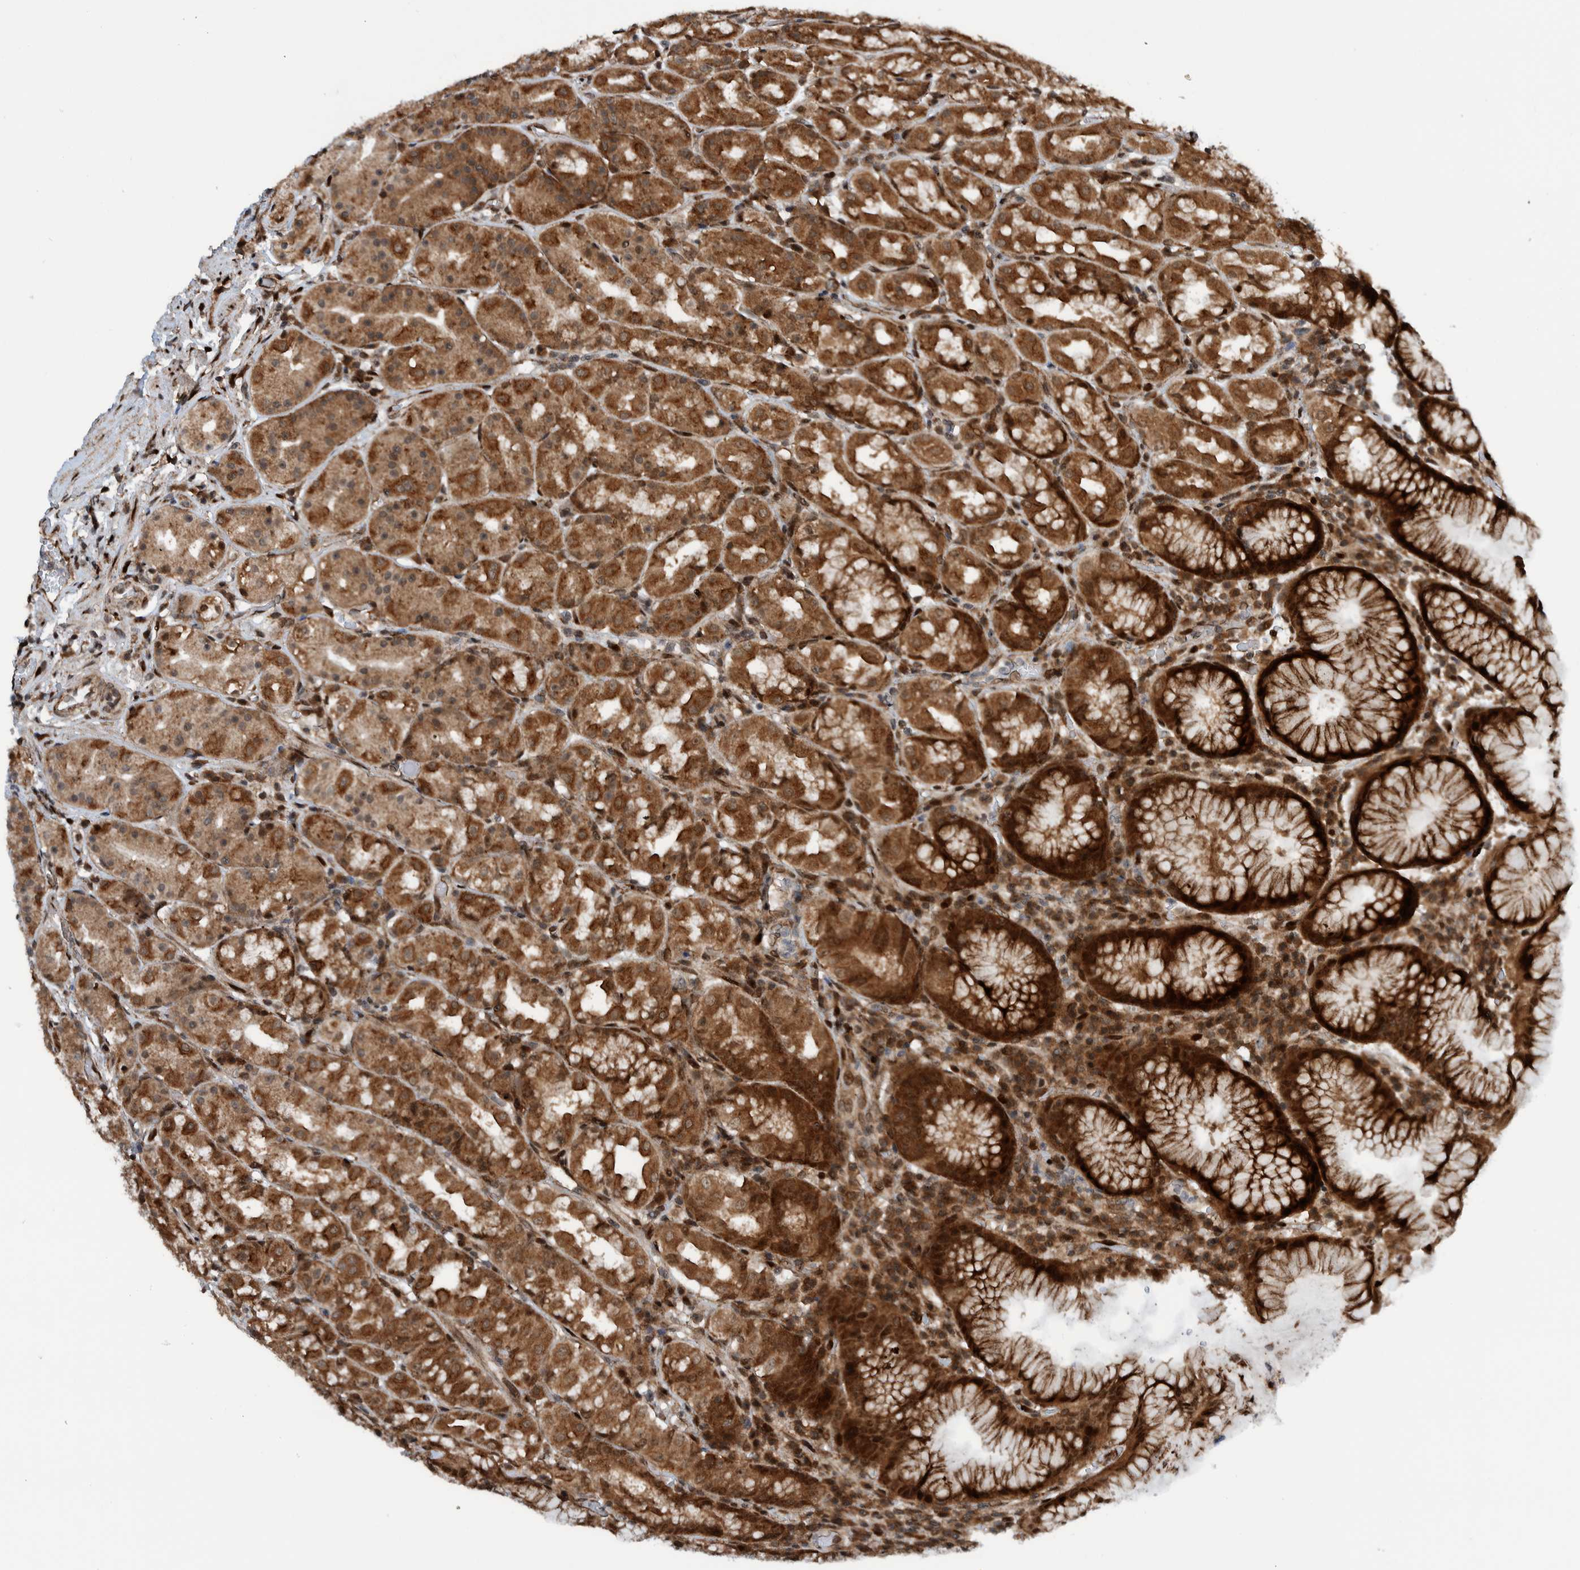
{"staining": {"intensity": "strong", "quantity": ">75%", "location": "cytoplasmic/membranous,nuclear"}, "tissue": "stomach", "cell_type": "Glandular cells", "image_type": "normal", "snomed": [{"axis": "morphology", "description": "Normal tissue, NOS"}, {"axis": "topography", "description": "Stomach, lower"}], "caption": "Protein staining of benign stomach demonstrates strong cytoplasmic/membranous,nuclear positivity in approximately >75% of glandular cells. Immunohistochemistry stains the protein of interest in brown and the nuclei are stained blue.", "gene": "ZNF366", "patient": {"sex": "female", "age": 56}}